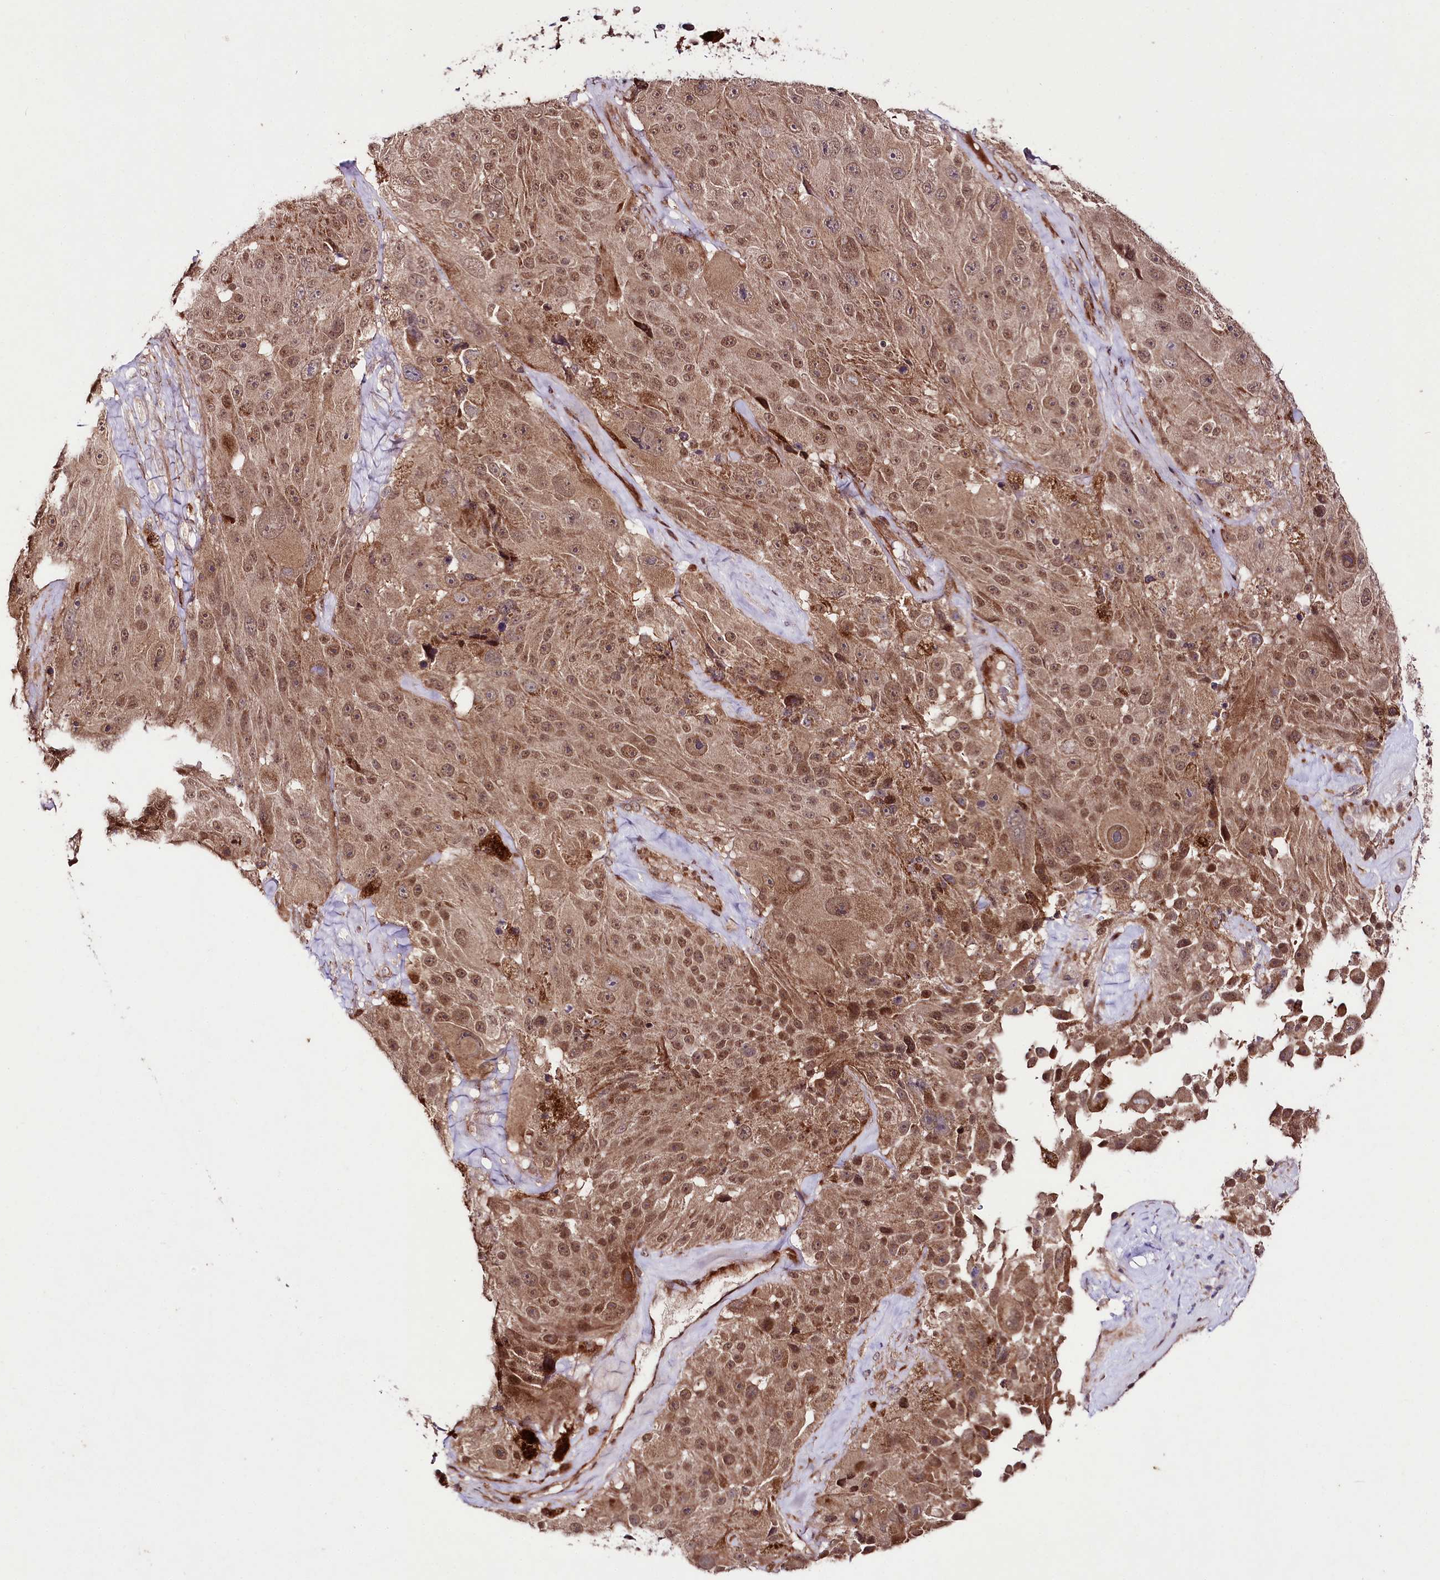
{"staining": {"intensity": "moderate", "quantity": ">75%", "location": "cytoplasmic/membranous,nuclear"}, "tissue": "melanoma", "cell_type": "Tumor cells", "image_type": "cancer", "snomed": [{"axis": "morphology", "description": "Malignant melanoma, Metastatic site"}, {"axis": "topography", "description": "Lymph node"}], "caption": "Immunohistochemistry (IHC) of human melanoma demonstrates medium levels of moderate cytoplasmic/membranous and nuclear expression in about >75% of tumor cells.", "gene": "PHLDB1", "patient": {"sex": "male", "age": 62}}